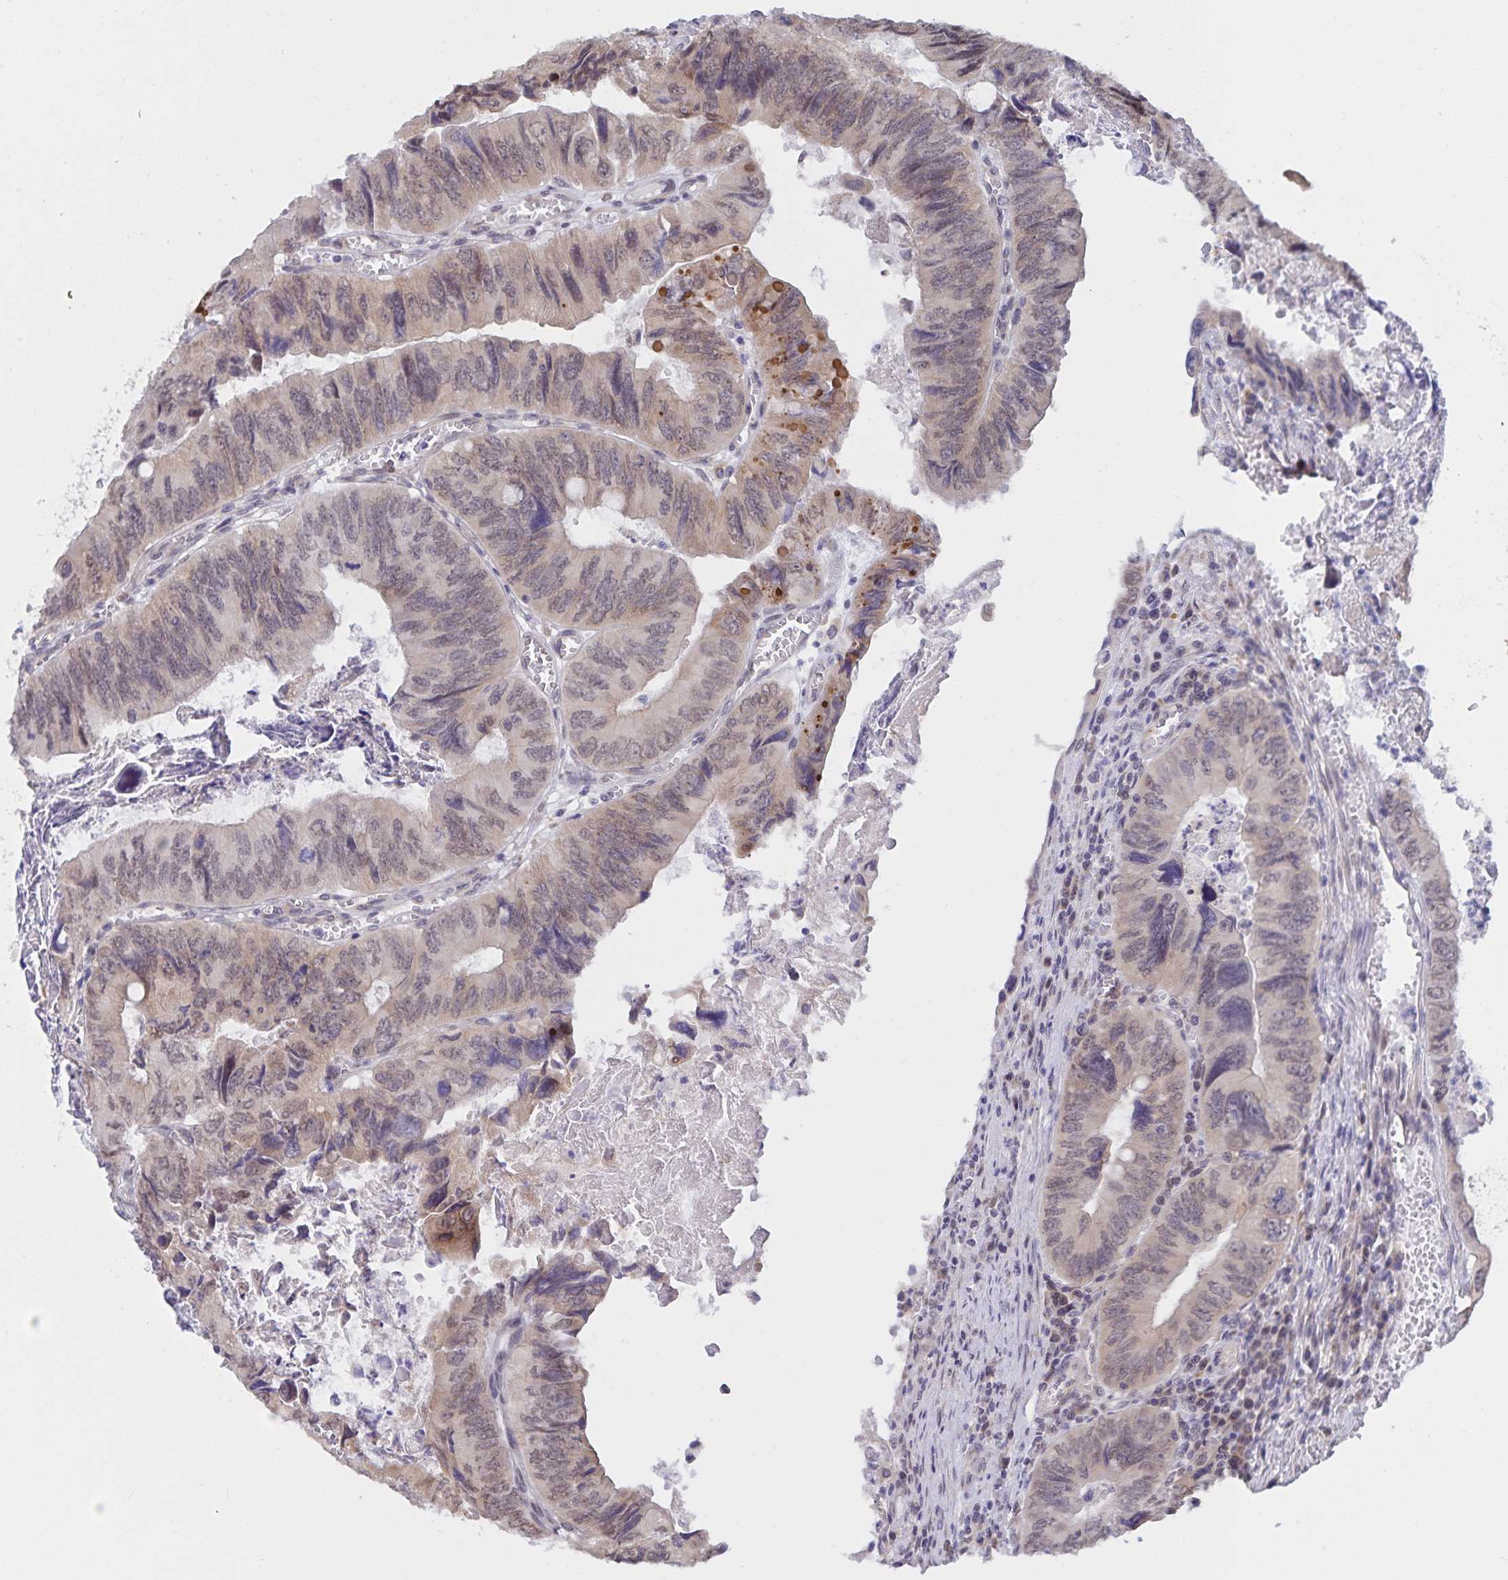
{"staining": {"intensity": "weak", "quantity": "<25%", "location": "cytoplasmic/membranous,nuclear"}, "tissue": "colorectal cancer", "cell_type": "Tumor cells", "image_type": "cancer", "snomed": [{"axis": "morphology", "description": "Adenocarcinoma, NOS"}, {"axis": "topography", "description": "Colon"}], "caption": "A micrograph of human colorectal cancer (adenocarcinoma) is negative for staining in tumor cells.", "gene": "ATP2A2", "patient": {"sex": "female", "age": 84}}